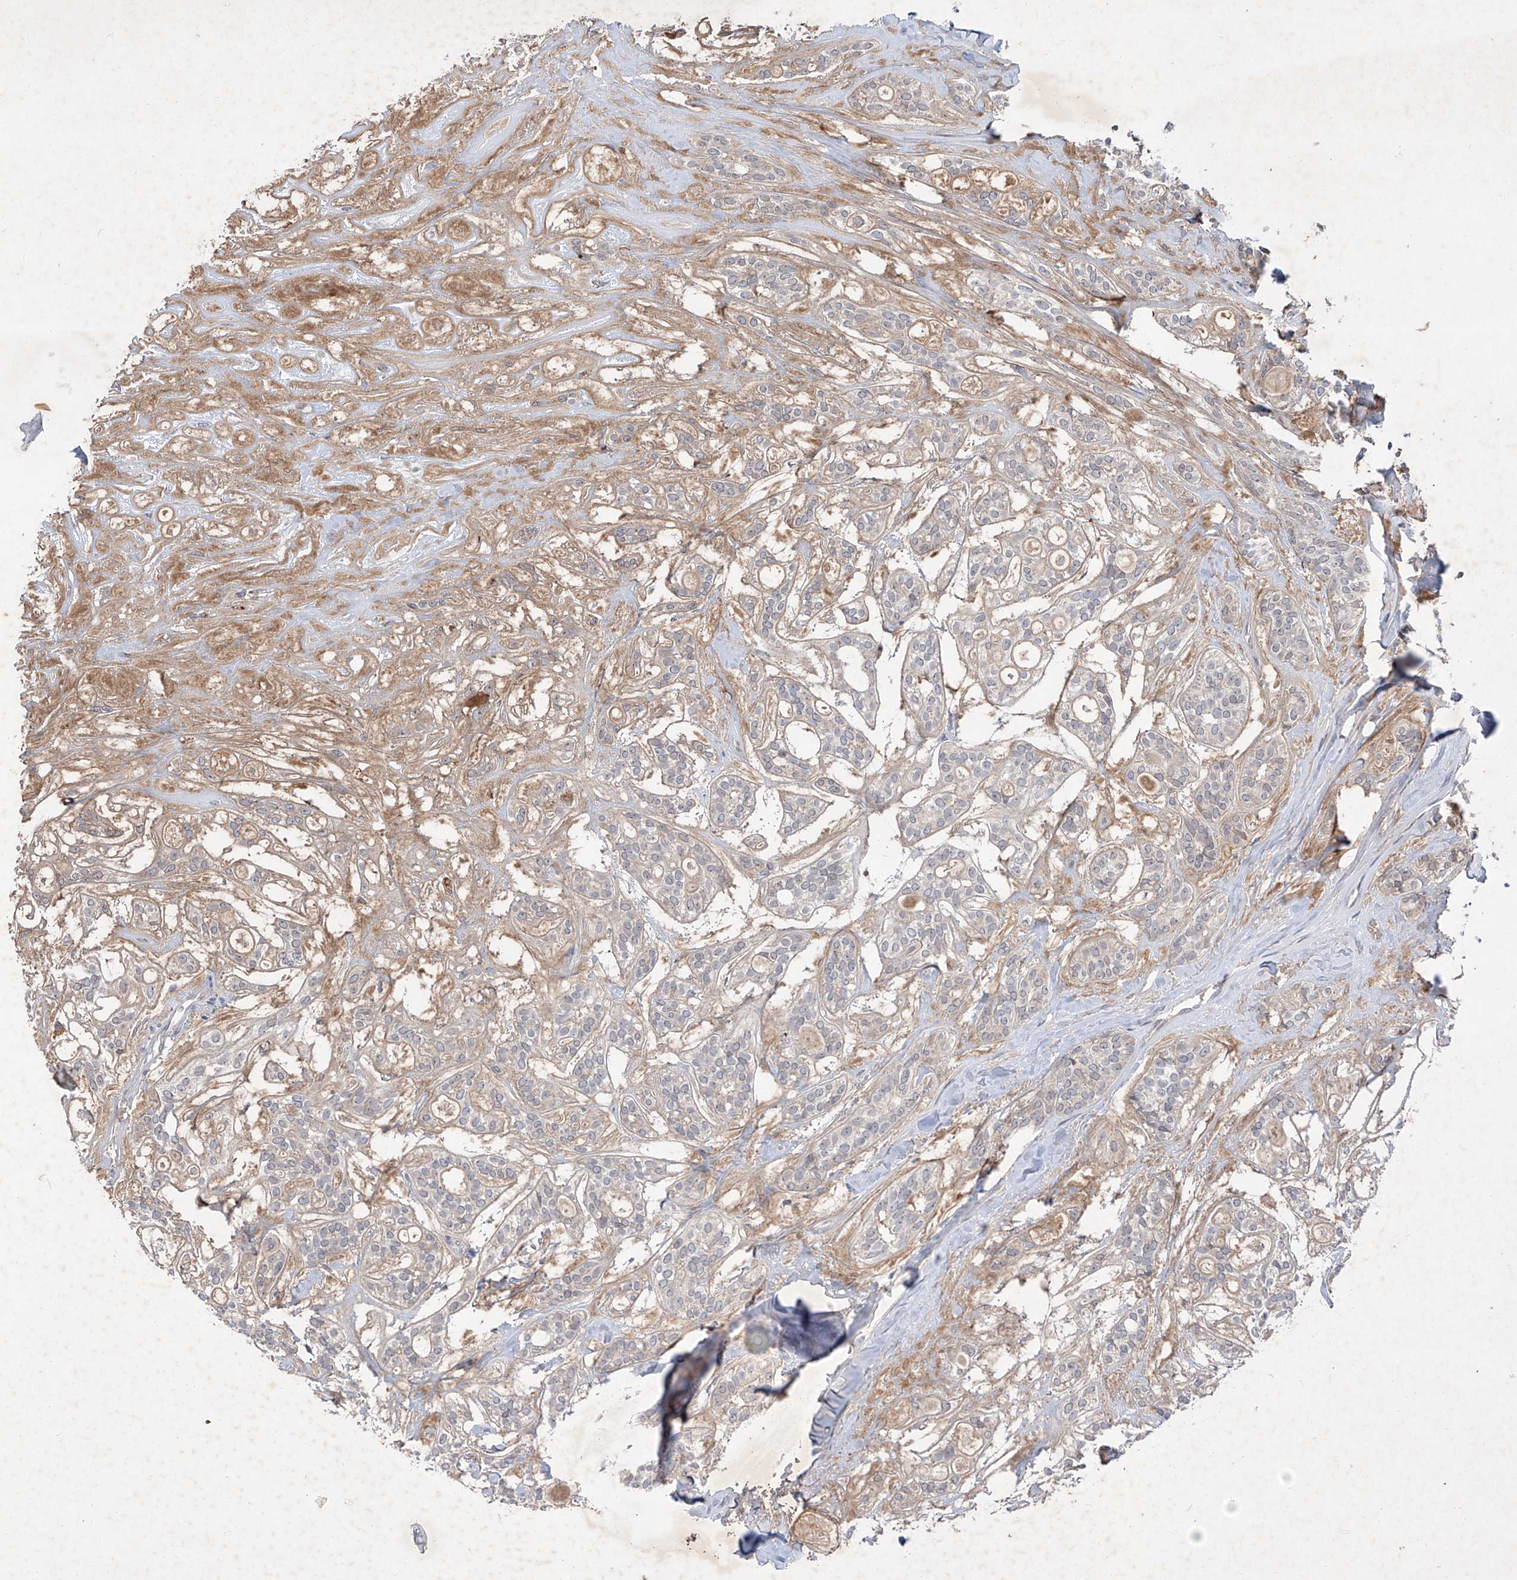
{"staining": {"intensity": "negative", "quantity": "none", "location": "none"}, "tissue": "head and neck cancer", "cell_type": "Tumor cells", "image_type": "cancer", "snomed": [{"axis": "morphology", "description": "Adenocarcinoma, NOS"}, {"axis": "topography", "description": "Head-Neck"}], "caption": "A high-resolution micrograph shows immunohistochemistry staining of head and neck cancer, which displays no significant staining in tumor cells. (Brightfield microscopy of DAB (3,3'-diaminobenzidine) immunohistochemistry (IHC) at high magnification).", "gene": "FAM135A", "patient": {"sex": "male", "age": 66}}